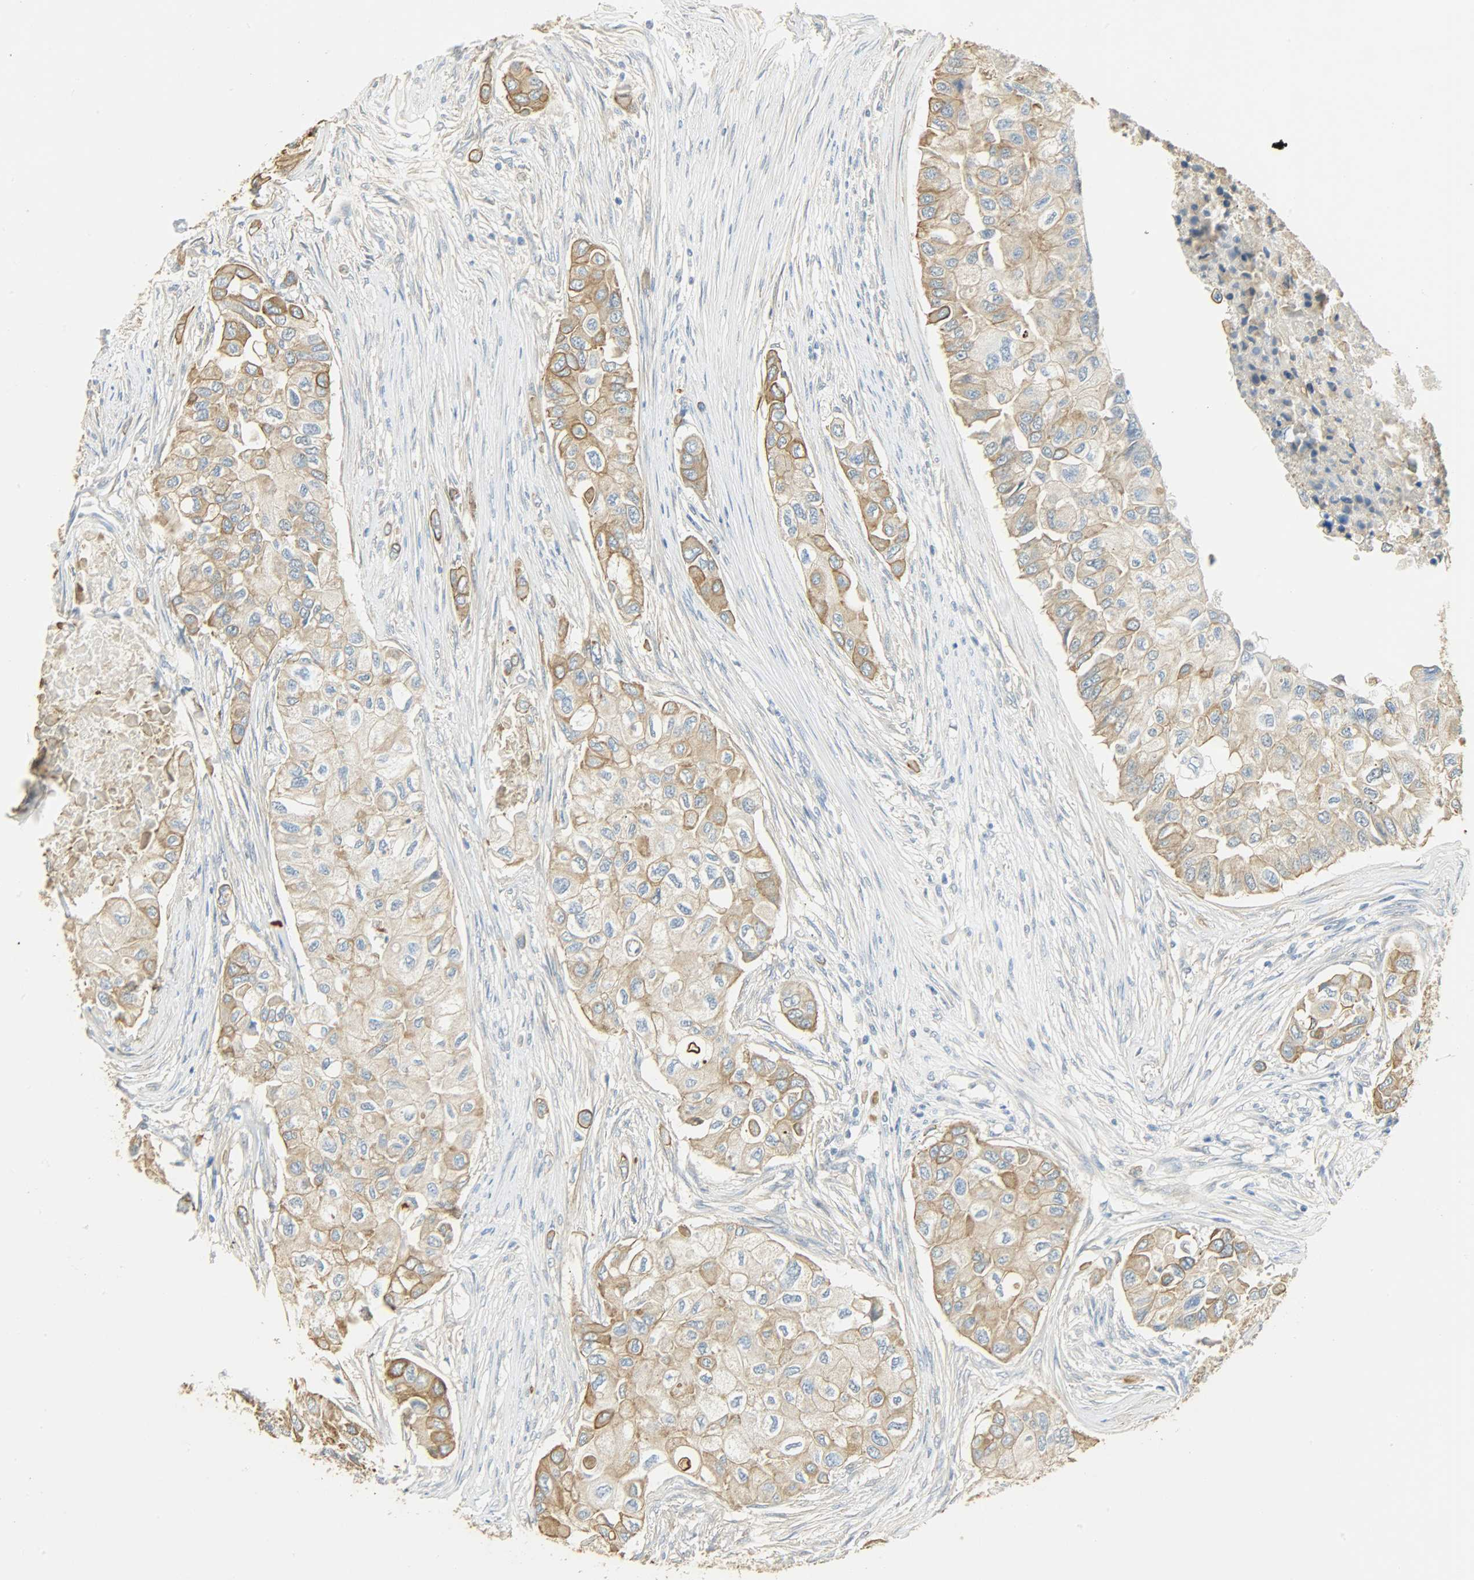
{"staining": {"intensity": "moderate", "quantity": ">75%", "location": "cytoplasmic/membranous"}, "tissue": "breast cancer", "cell_type": "Tumor cells", "image_type": "cancer", "snomed": [{"axis": "morphology", "description": "Normal tissue, NOS"}, {"axis": "morphology", "description": "Duct carcinoma"}, {"axis": "topography", "description": "Breast"}], "caption": "IHC staining of breast cancer, which demonstrates medium levels of moderate cytoplasmic/membranous positivity in approximately >75% of tumor cells indicating moderate cytoplasmic/membranous protein positivity. The staining was performed using DAB (3,3'-diaminobenzidine) (brown) for protein detection and nuclei were counterstained in hematoxylin (blue).", "gene": "USP13", "patient": {"sex": "female", "age": 49}}